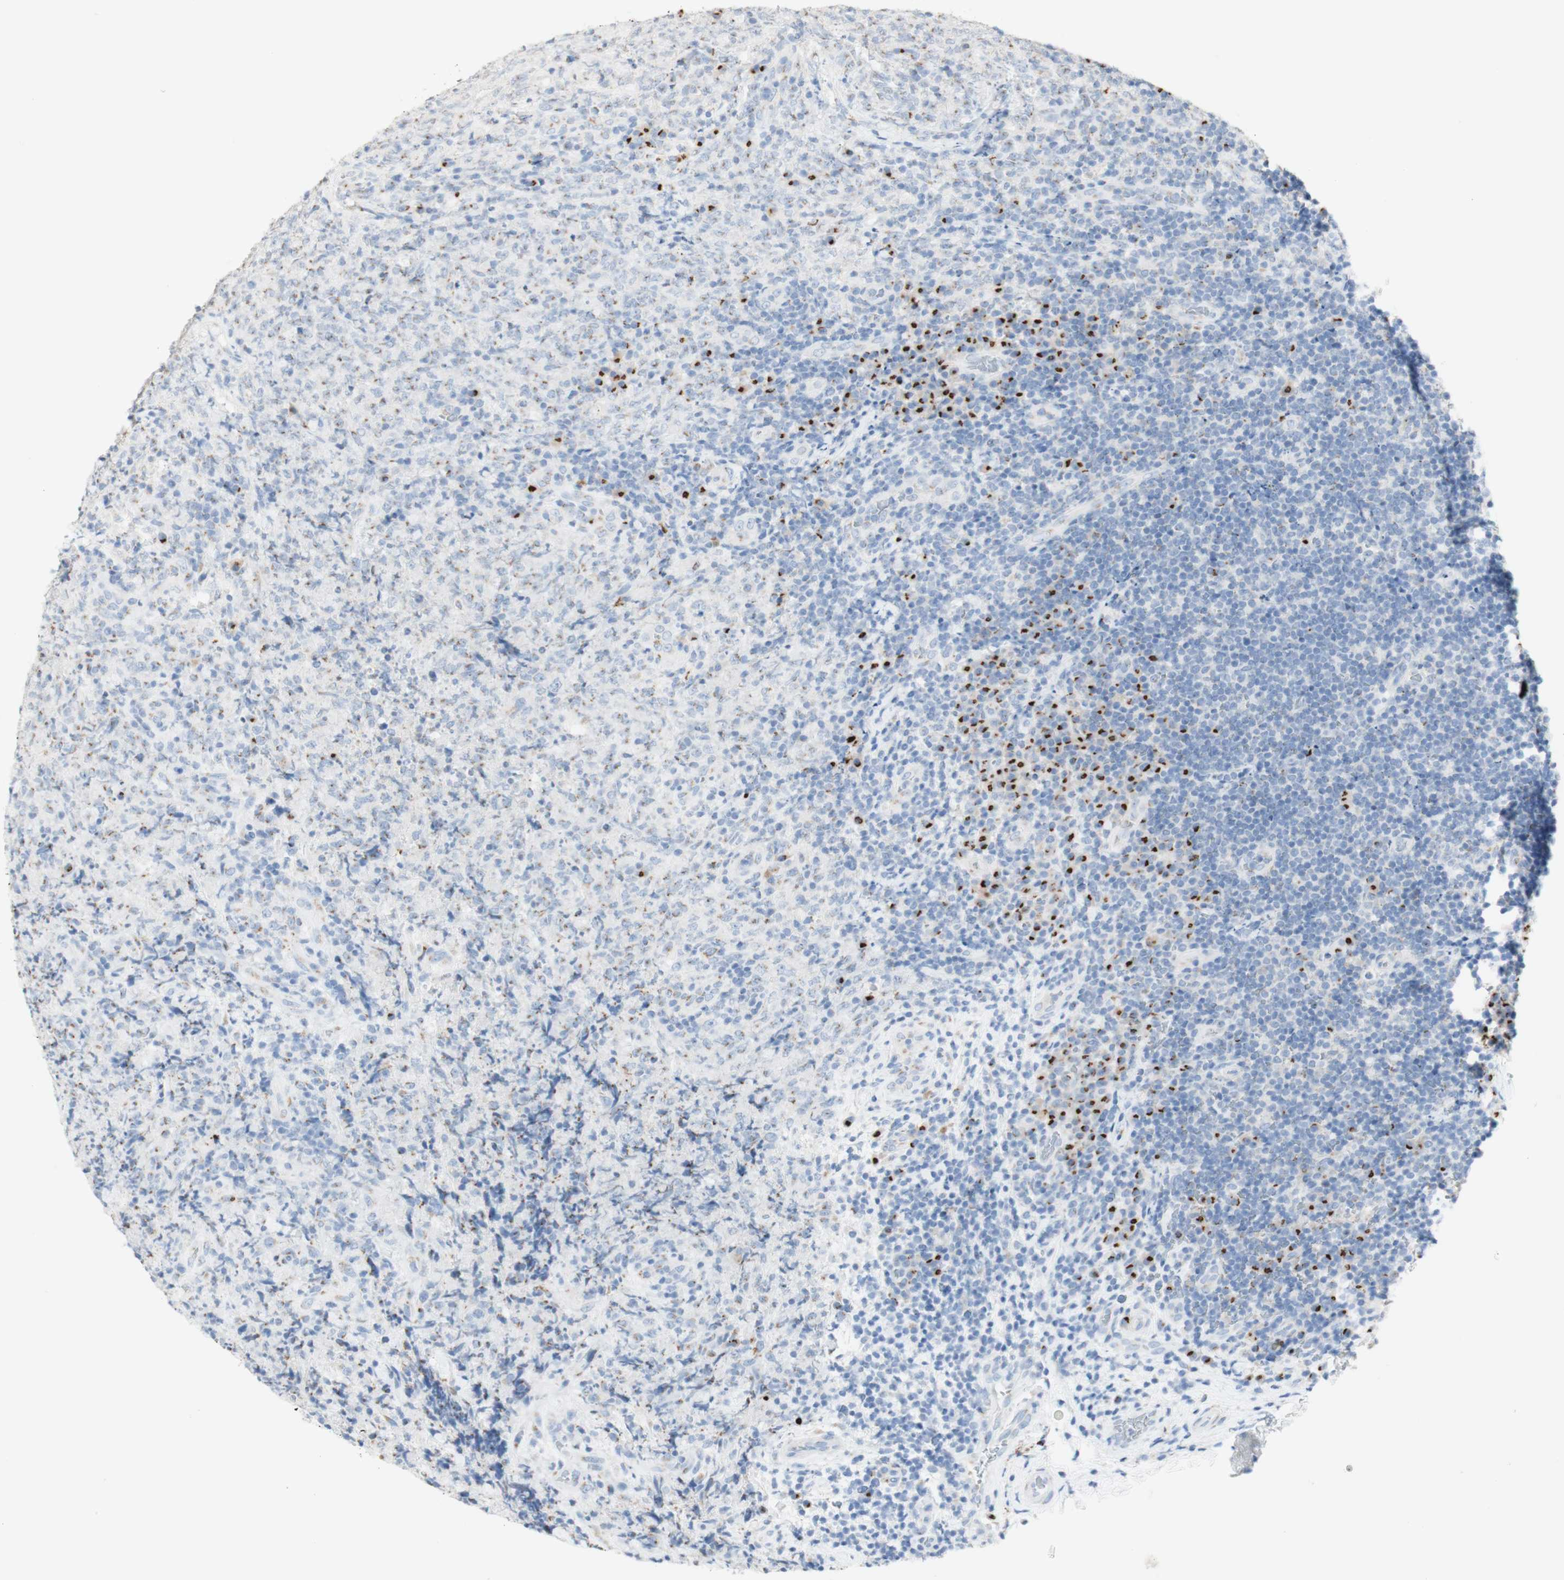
{"staining": {"intensity": "moderate", "quantity": "<25%", "location": "cytoplasmic/membranous"}, "tissue": "lymphoma", "cell_type": "Tumor cells", "image_type": "cancer", "snomed": [{"axis": "morphology", "description": "Malignant lymphoma, non-Hodgkin's type, High grade"}, {"axis": "topography", "description": "Tonsil"}], "caption": "Protein expression analysis of high-grade malignant lymphoma, non-Hodgkin's type shows moderate cytoplasmic/membranous staining in approximately <25% of tumor cells. (DAB = brown stain, brightfield microscopy at high magnification).", "gene": "MANEA", "patient": {"sex": "female", "age": 36}}